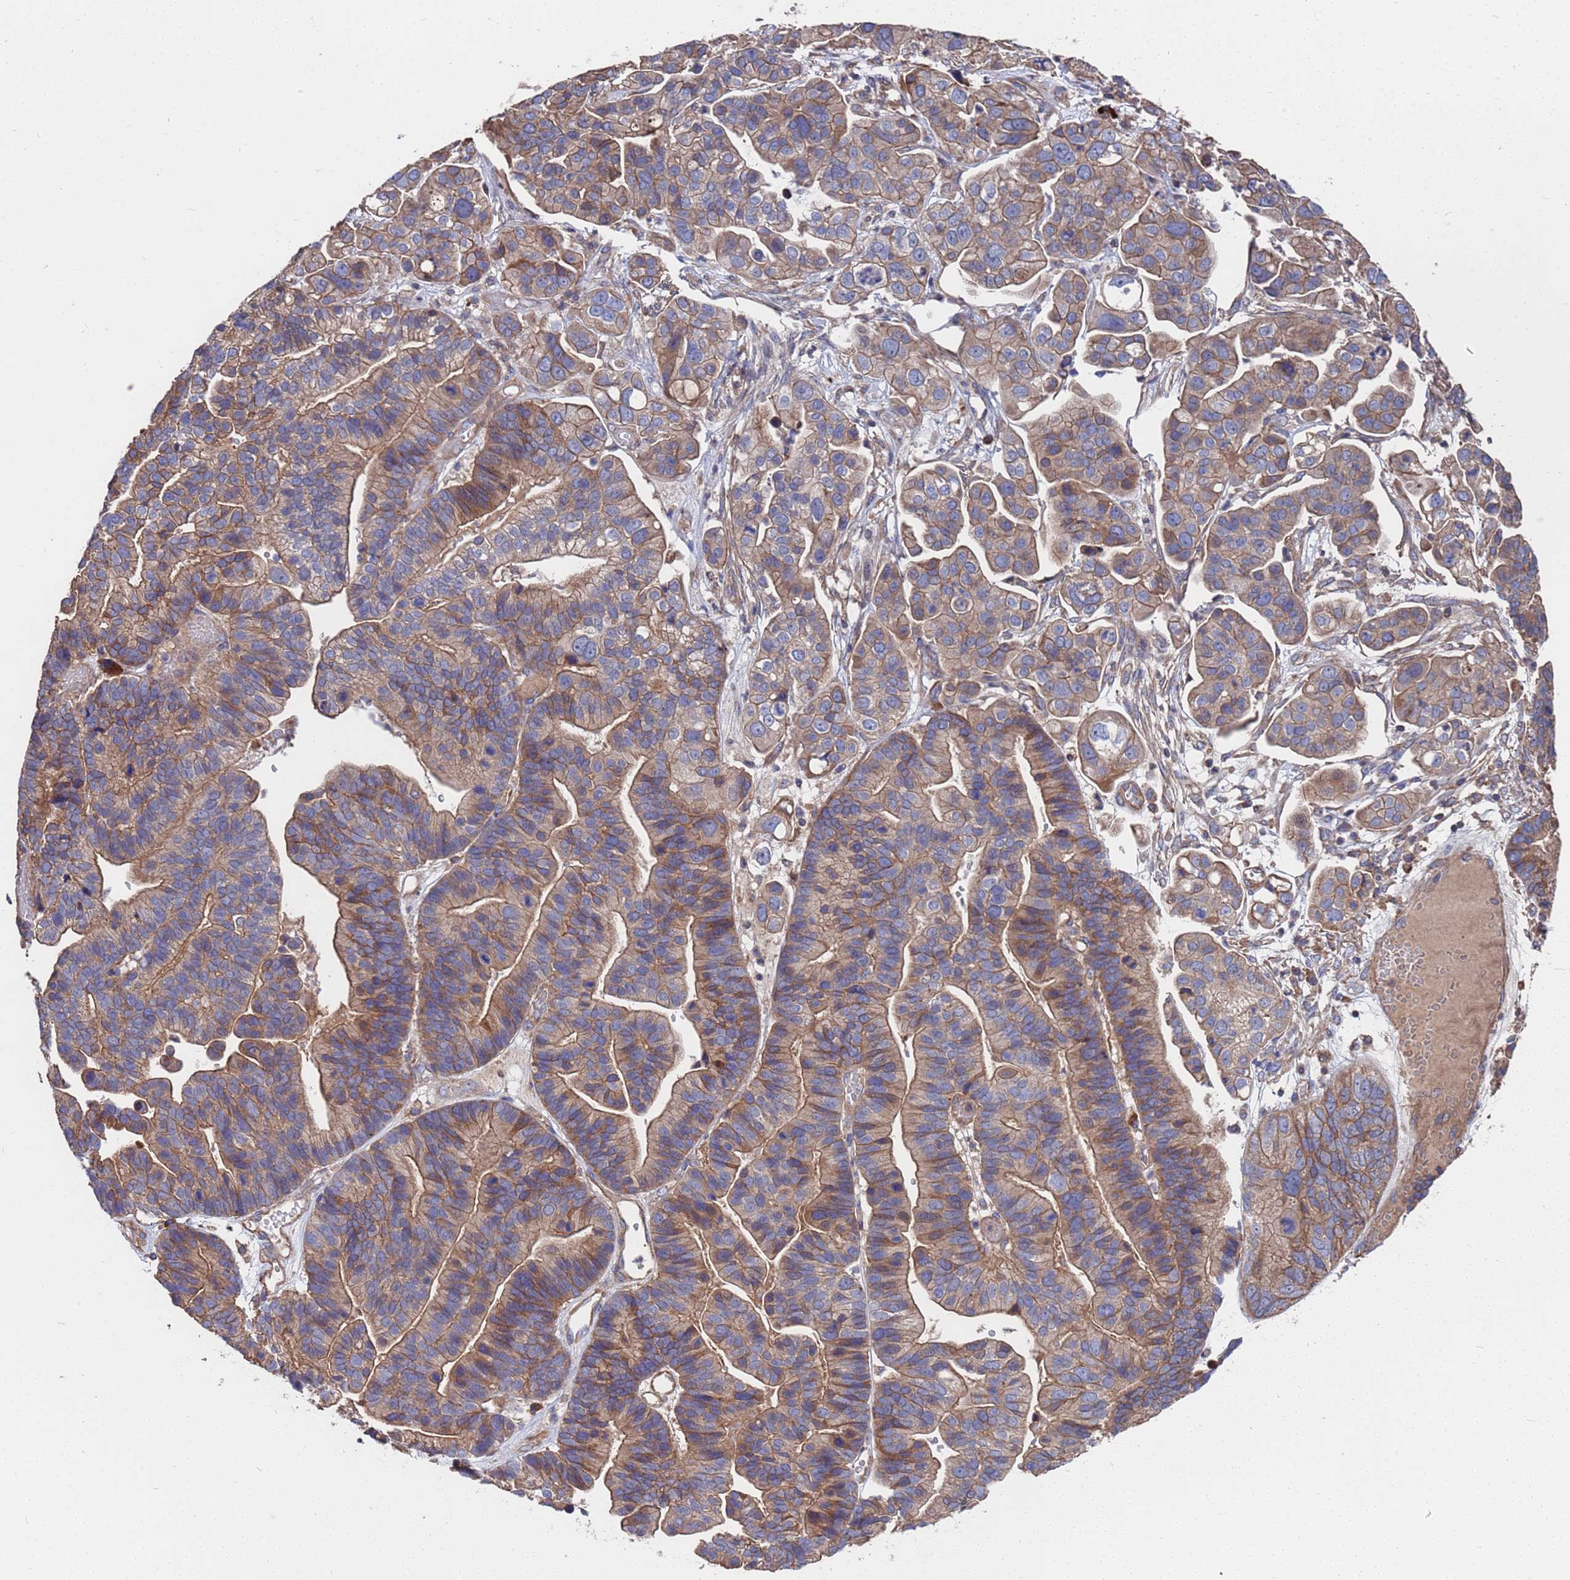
{"staining": {"intensity": "moderate", "quantity": ">75%", "location": "cytoplasmic/membranous"}, "tissue": "ovarian cancer", "cell_type": "Tumor cells", "image_type": "cancer", "snomed": [{"axis": "morphology", "description": "Cystadenocarcinoma, serous, NOS"}, {"axis": "topography", "description": "Ovary"}], "caption": "This is a histology image of immunohistochemistry staining of serous cystadenocarcinoma (ovarian), which shows moderate expression in the cytoplasmic/membranous of tumor cells.", "gene": "PYCR1", "patient": {"sex": "female", "age": 56}}